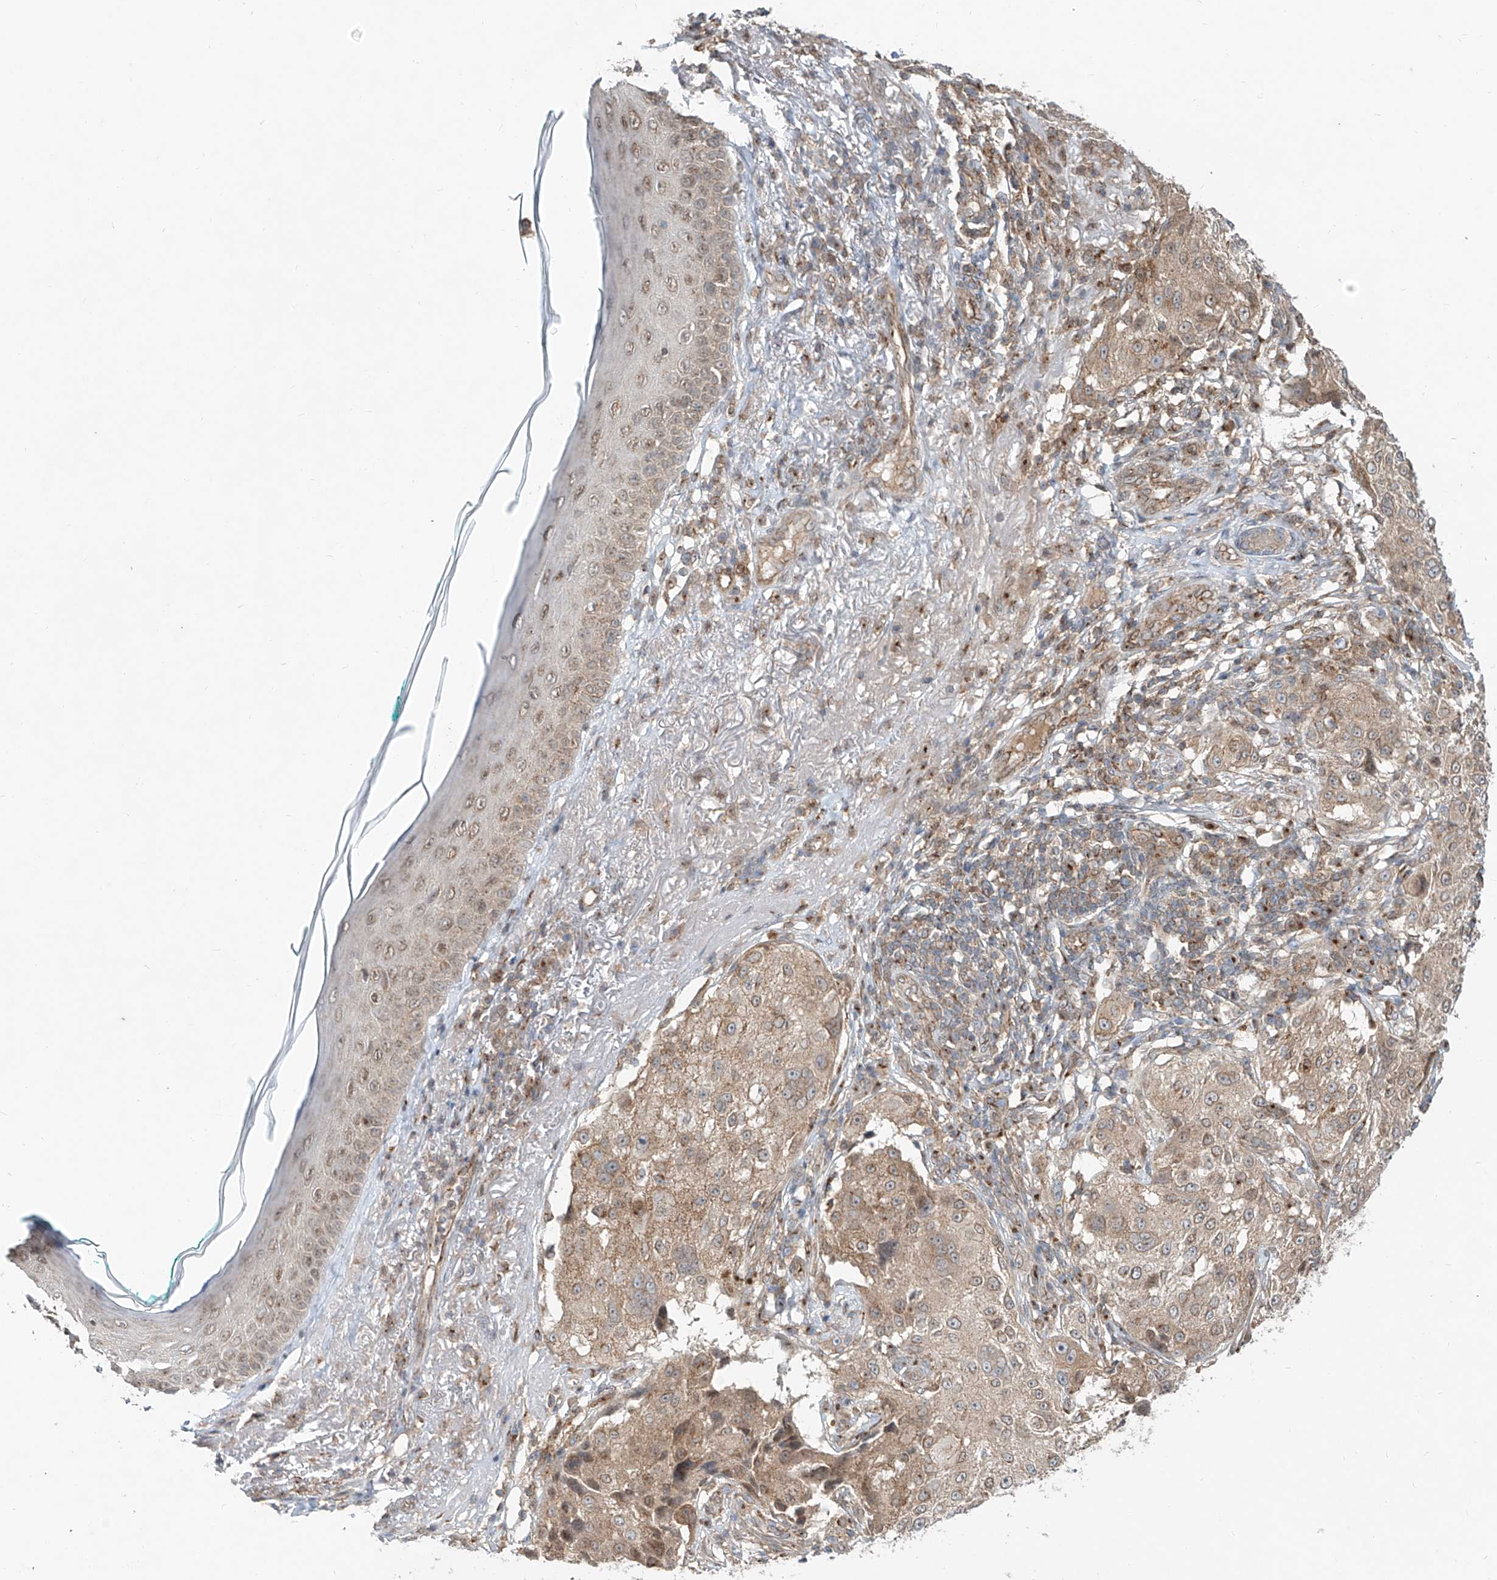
{"staining": {"intensity": "weak", "quantity": ">75%", "location": "cytoplasmic/membranous"}, "tissue": "melanoma", "cell_type": "Tumor cells", "image_type": "cancer", "snomed": [{"axis": "morphology", "description": "Necrosis, NOS"}, {"axis": "morphology", "description": "Malignant melanoma, NOS"}, {"axis": "topography", "description": "Skin"}], "caption": "The photomicrograph displays a brown stain indicating the presence of a protein in the cytoplasmic/membranous of tumor cells in malignant melanoma.", "gene": "CUX1", "patient": {"sex": "female", "age": 87}}